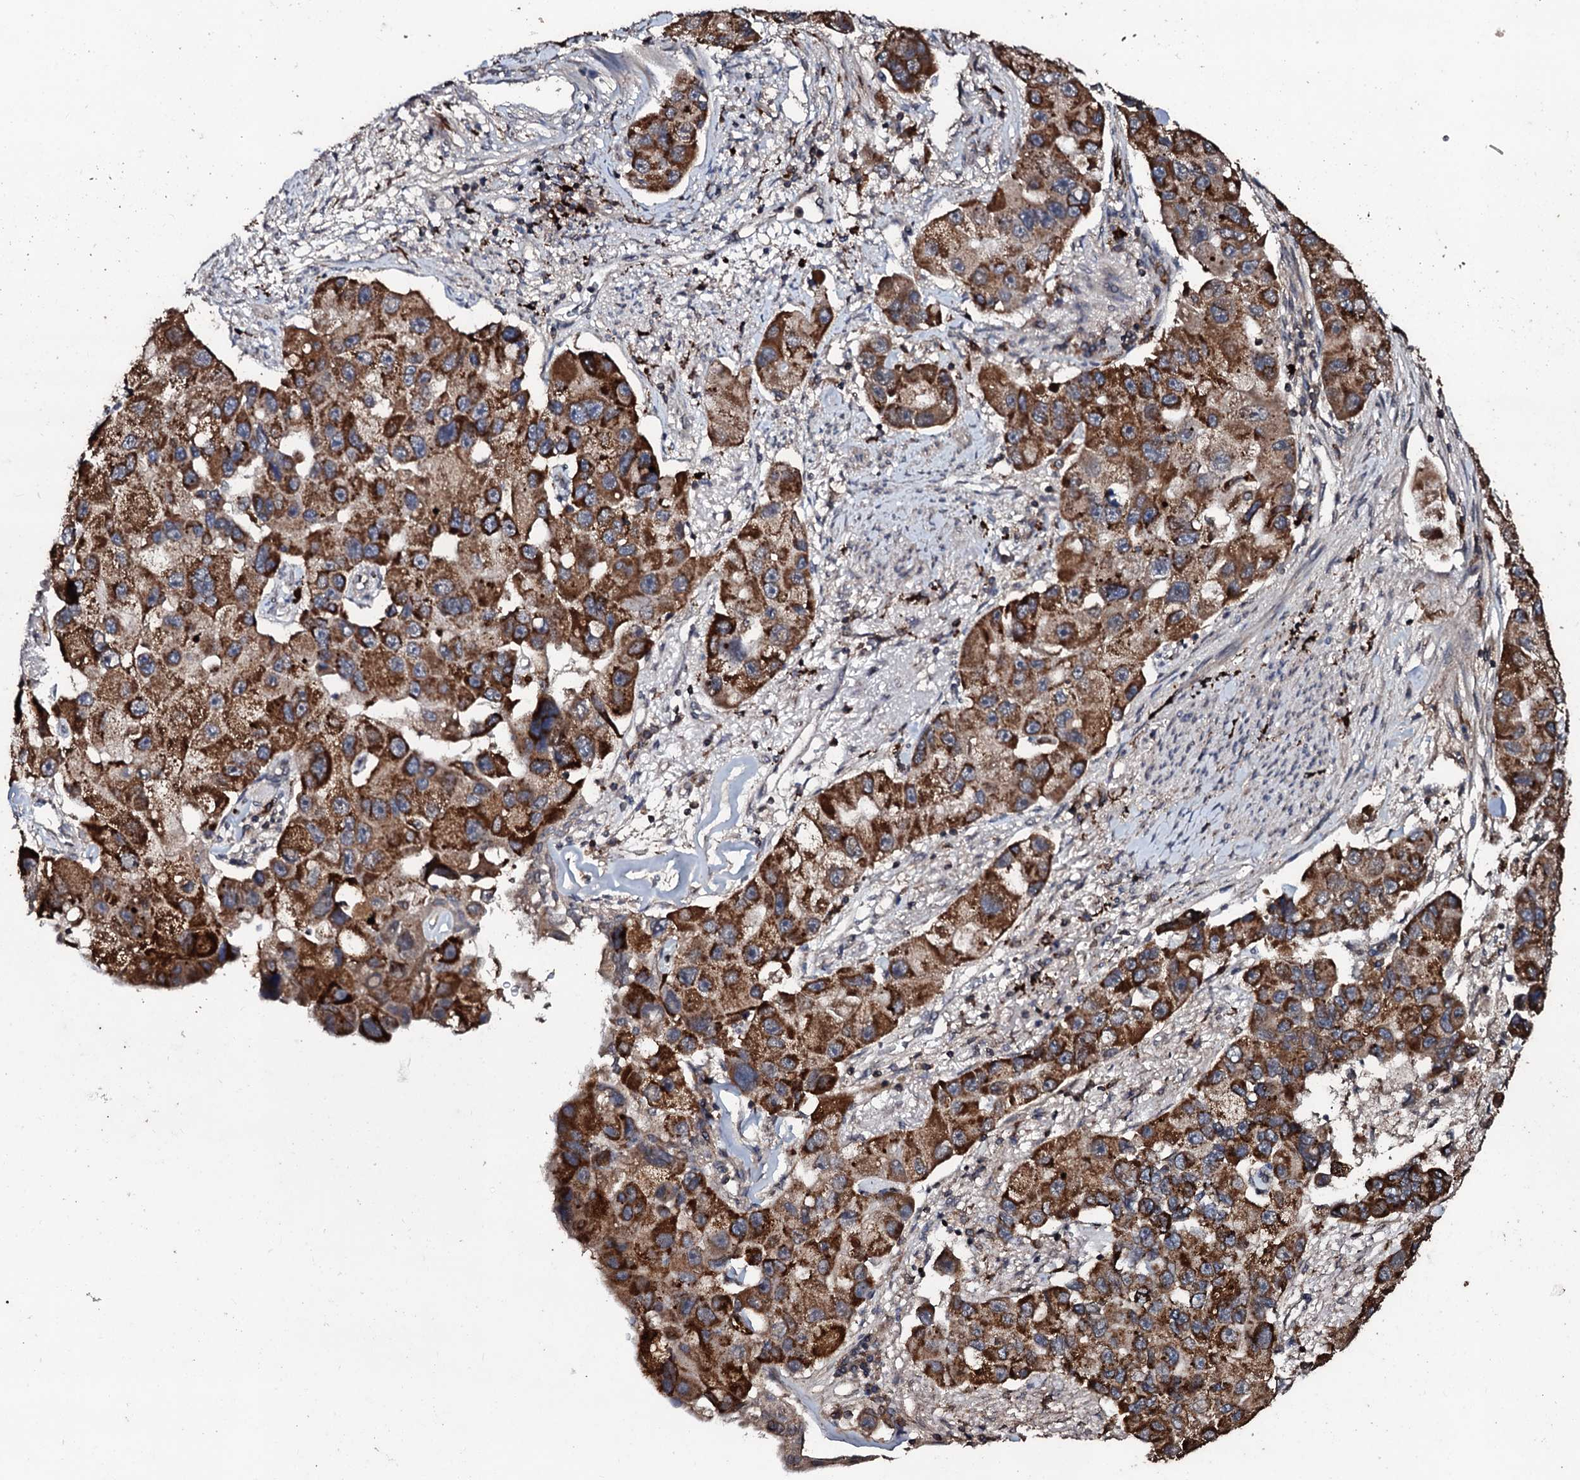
{"staining": {"intensity": "strong", "quantity": ">75%", "location": "cytoplasmic/membranous"}, "tissue": "lung cancer", "cell_type": "Tumor cells", "image_type": "cancer", "snomed": [{"axis": "morphology", "description": "Adenocarcinoma, NOS"}, {"axis": "topography", "description": "Lung"}], "caption": "An immunohistochemistry micrograph of neoplastic tissue is shown. Protein staining in brown labels strong cytoplasmic/membranous positivity in lung cancer (adenocarcinoma) within tumor cells.", "gene": "SDHAF2", "patient": {"sex": "female", "age": 54}}